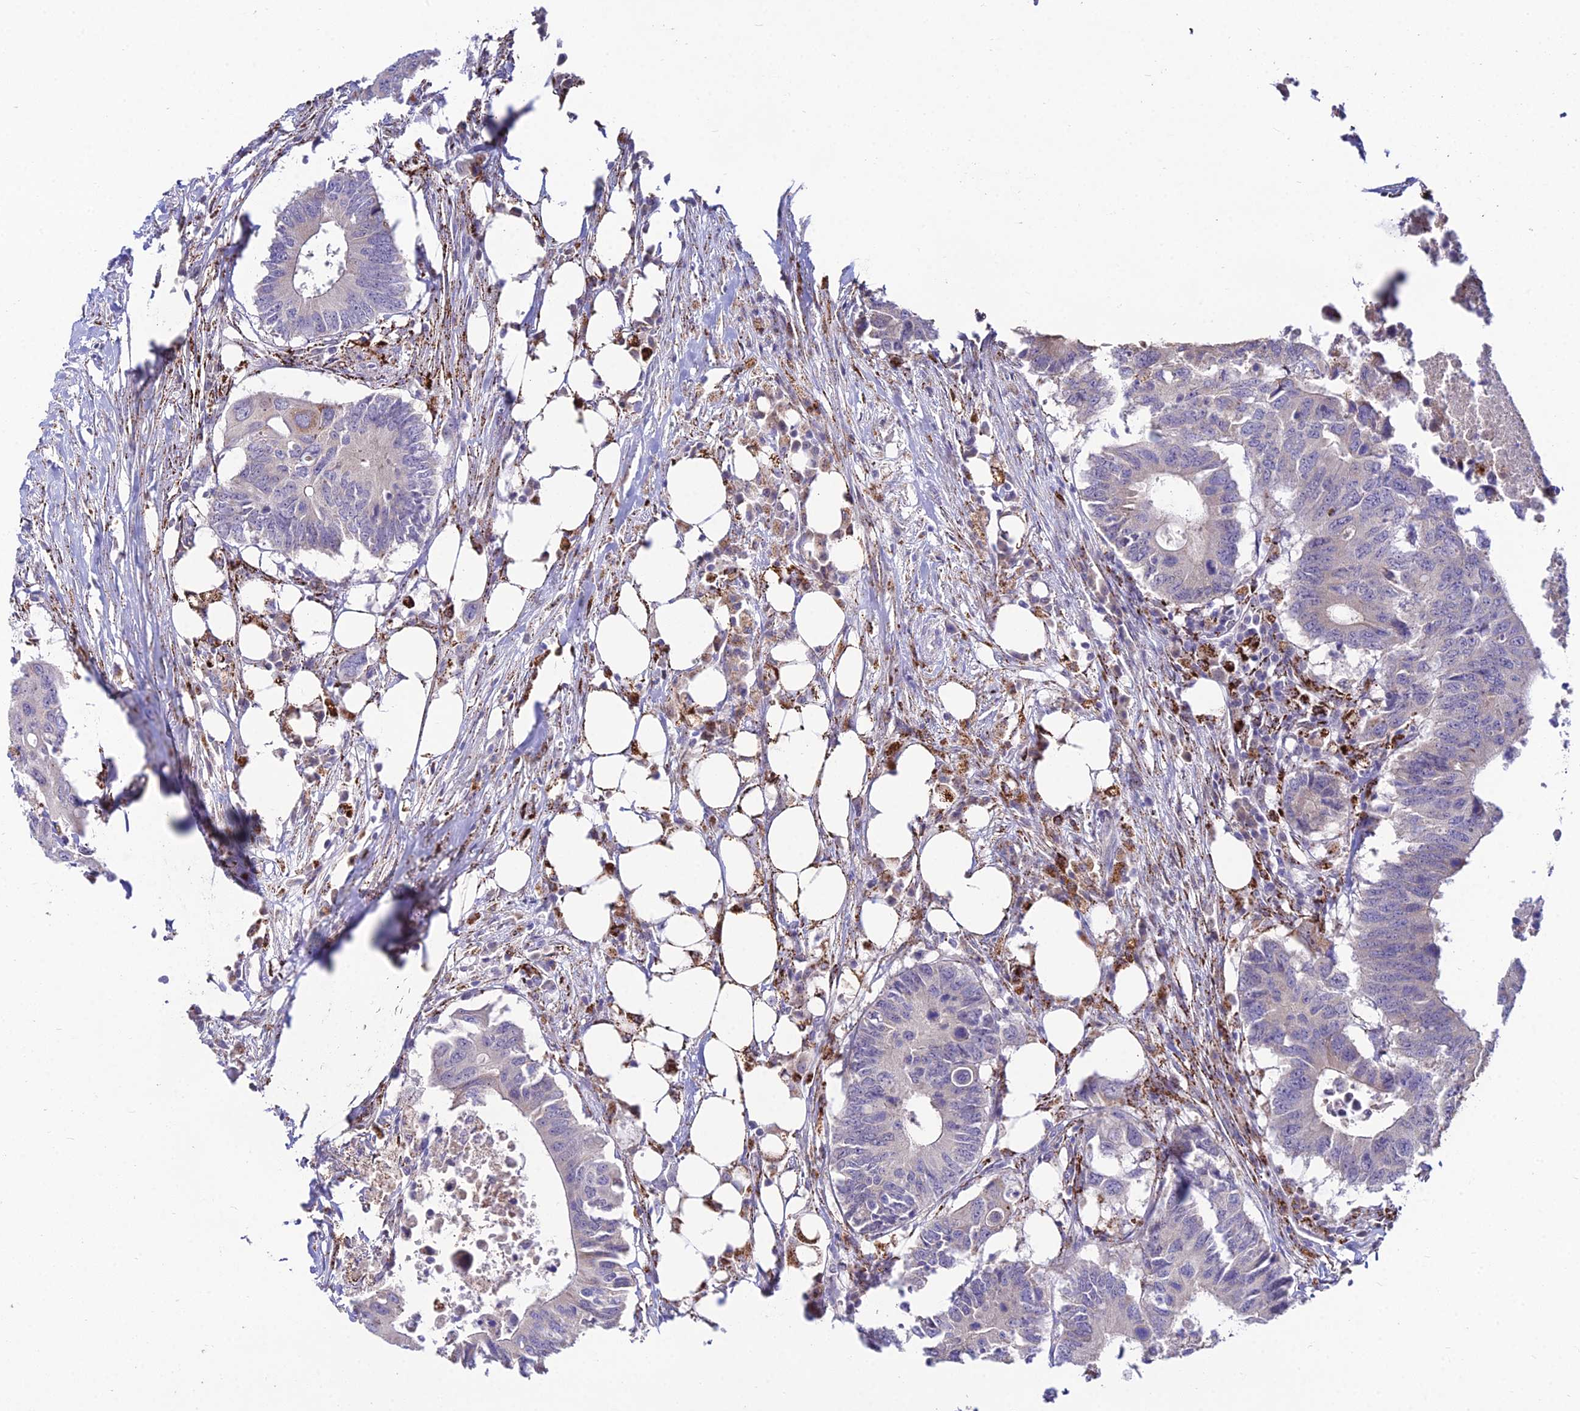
{"staining": {"intensity": "negative", "quantity": "none", "location": "none"}, "tissue": "colorectal cancer", "cell_type": "Tumor cells", "image_type": "cancer", "snomed": [{"axis": "morphology", "description": "Adenocarcinoma, NOS"}, {"axis": "topography", "description": "Colon"}], "caption": "IHC of human colorectal cancer shows no expression in tumor cells. The staining was performed using DAB to visualize the protein expression in brown, while the nuclei were stained in blue with hematoxylin (Magnification: 20x).", "gene": "C6orf163", "patient": {"sex": "male", "age": 71}}